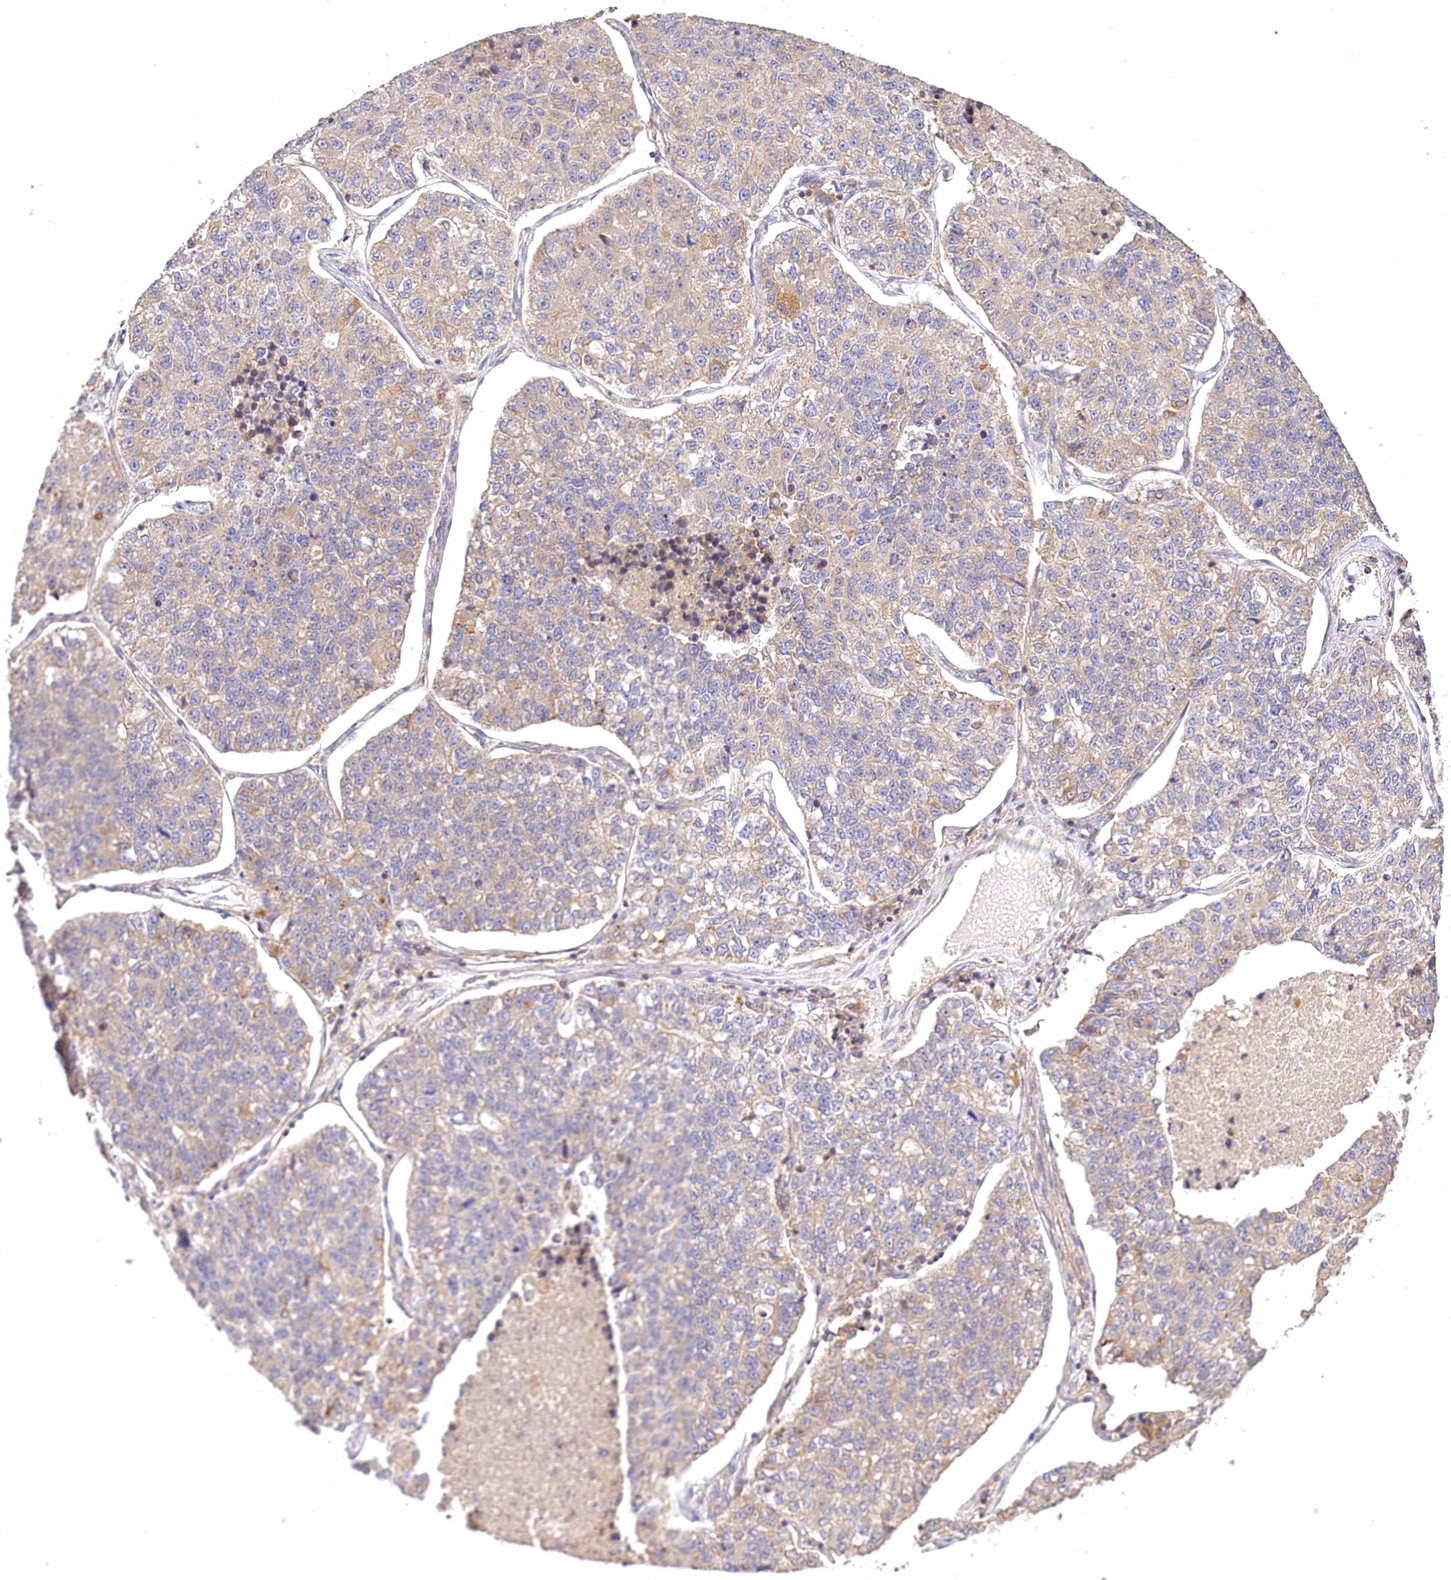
{"staining": {"intensity": "weak", "quantity": "25%-75%", "location": "cytoplasmic/membranous"}, "tissue": "lung cancer", "cell_type": "Tumor cells", "image_type": "cancer", "snomed": [{"axis": "morphology", "description": "Adenocarcinoma, NOS"}, {"axis": "topography", "description": "Lung"}], "caption": "Immunohistochemical staining of lung adenocarcinoma shows low levels of weak cytoplasmic/membranous staining in about 25%-75% of tumor cells.", "gene": "LSS", "patient": {"sex": "male", "age": 49}}